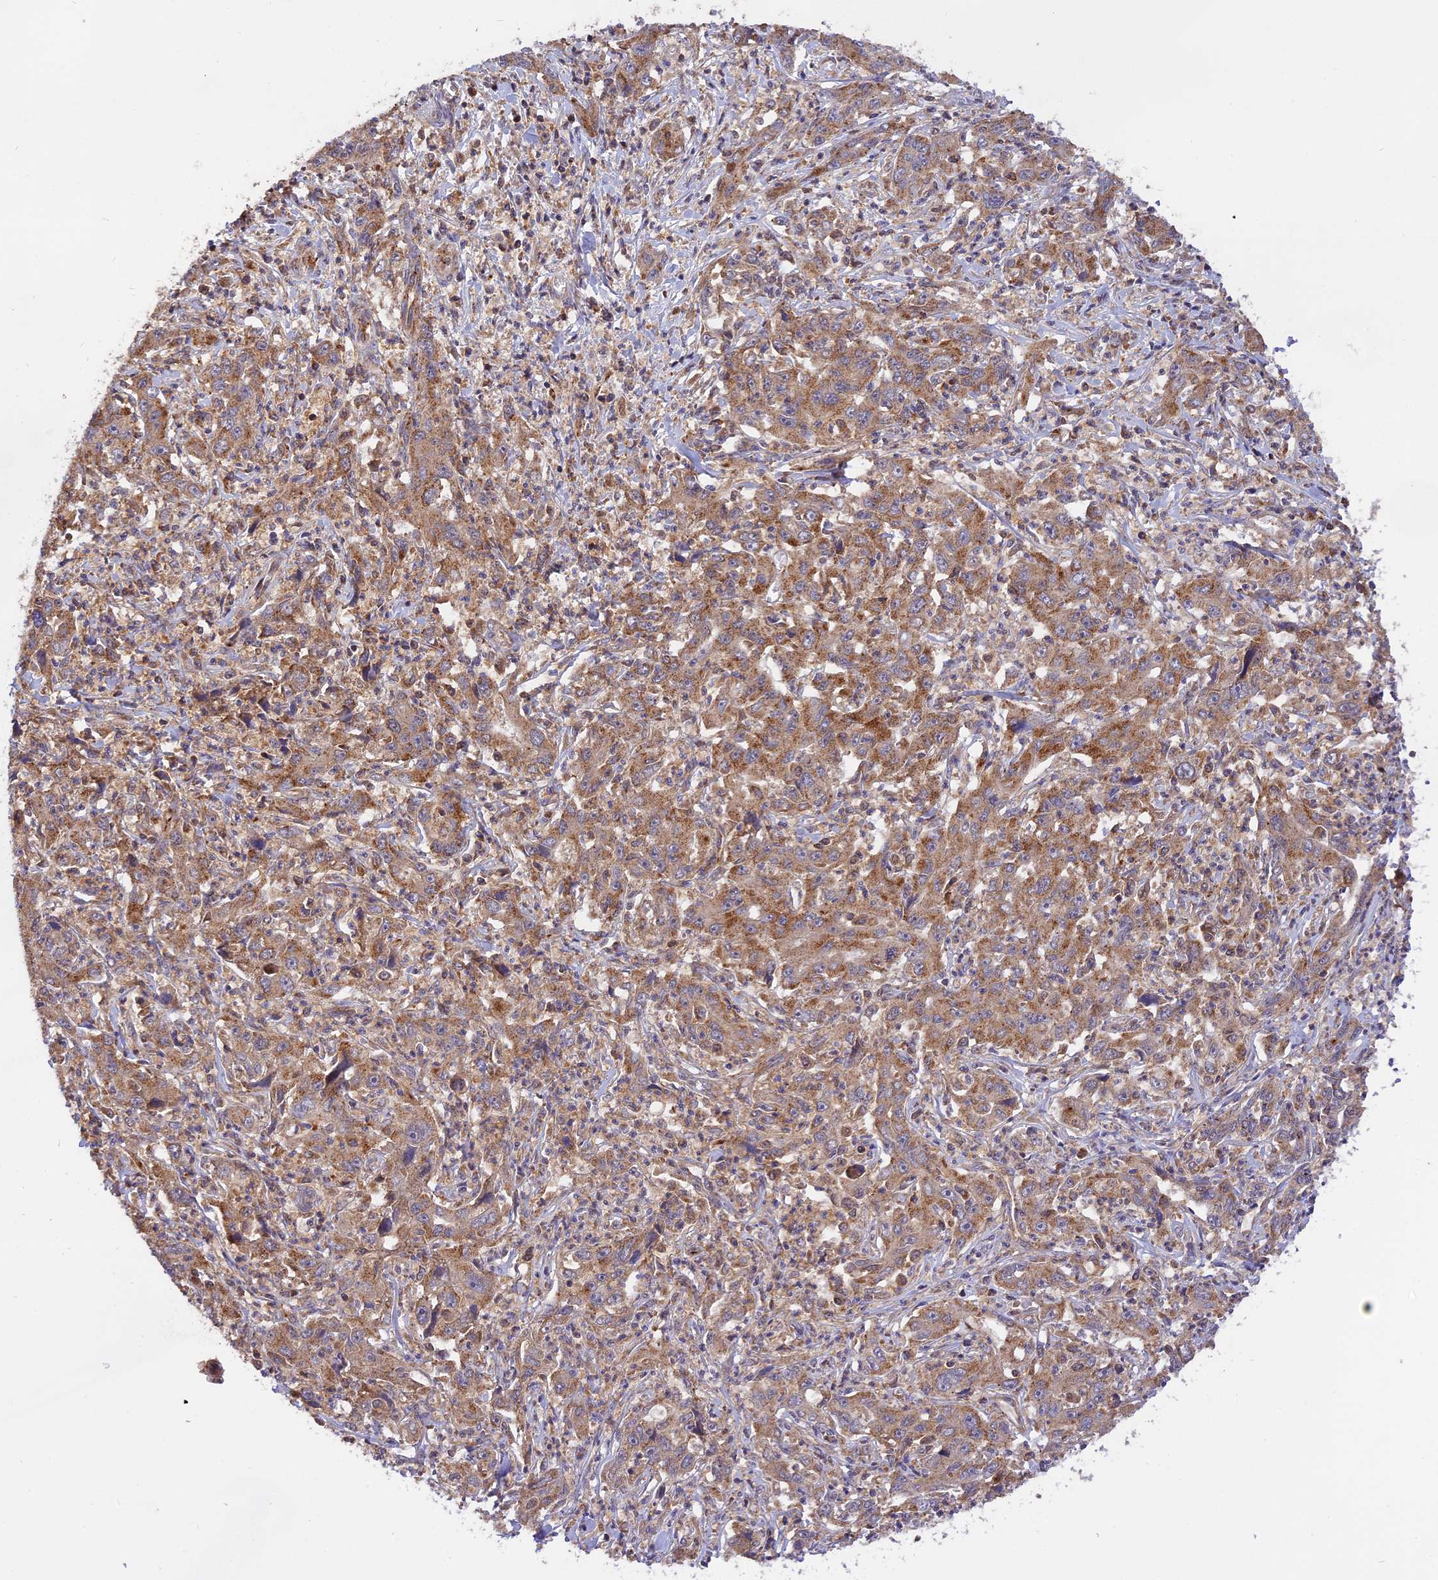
{"staining": {"intensity": "moderate", "quantity": ">75%", "location": "cytoplasmic/membranous"}, "tissue": "liver cancer", "cell_type": "Tumor cells", "image_type": "cancer", "snomed": [{"axis": "morphology", "description": "Carcinoma, Hepatocellular, NOS"}, {"axis": "topography", "description": "Liver"}], "caption": "Tumor cells show medium levels of moderate cytoplasmic/membranous staining in about >75% of cells in liver hepatocellular carcinoma. (Stains: DAB in brown, nuclei in blue, Microscopy: brightfield microscopy at high magnification).", "gene": "PEX3", "patient": {"sex": "male", "age": 63}}